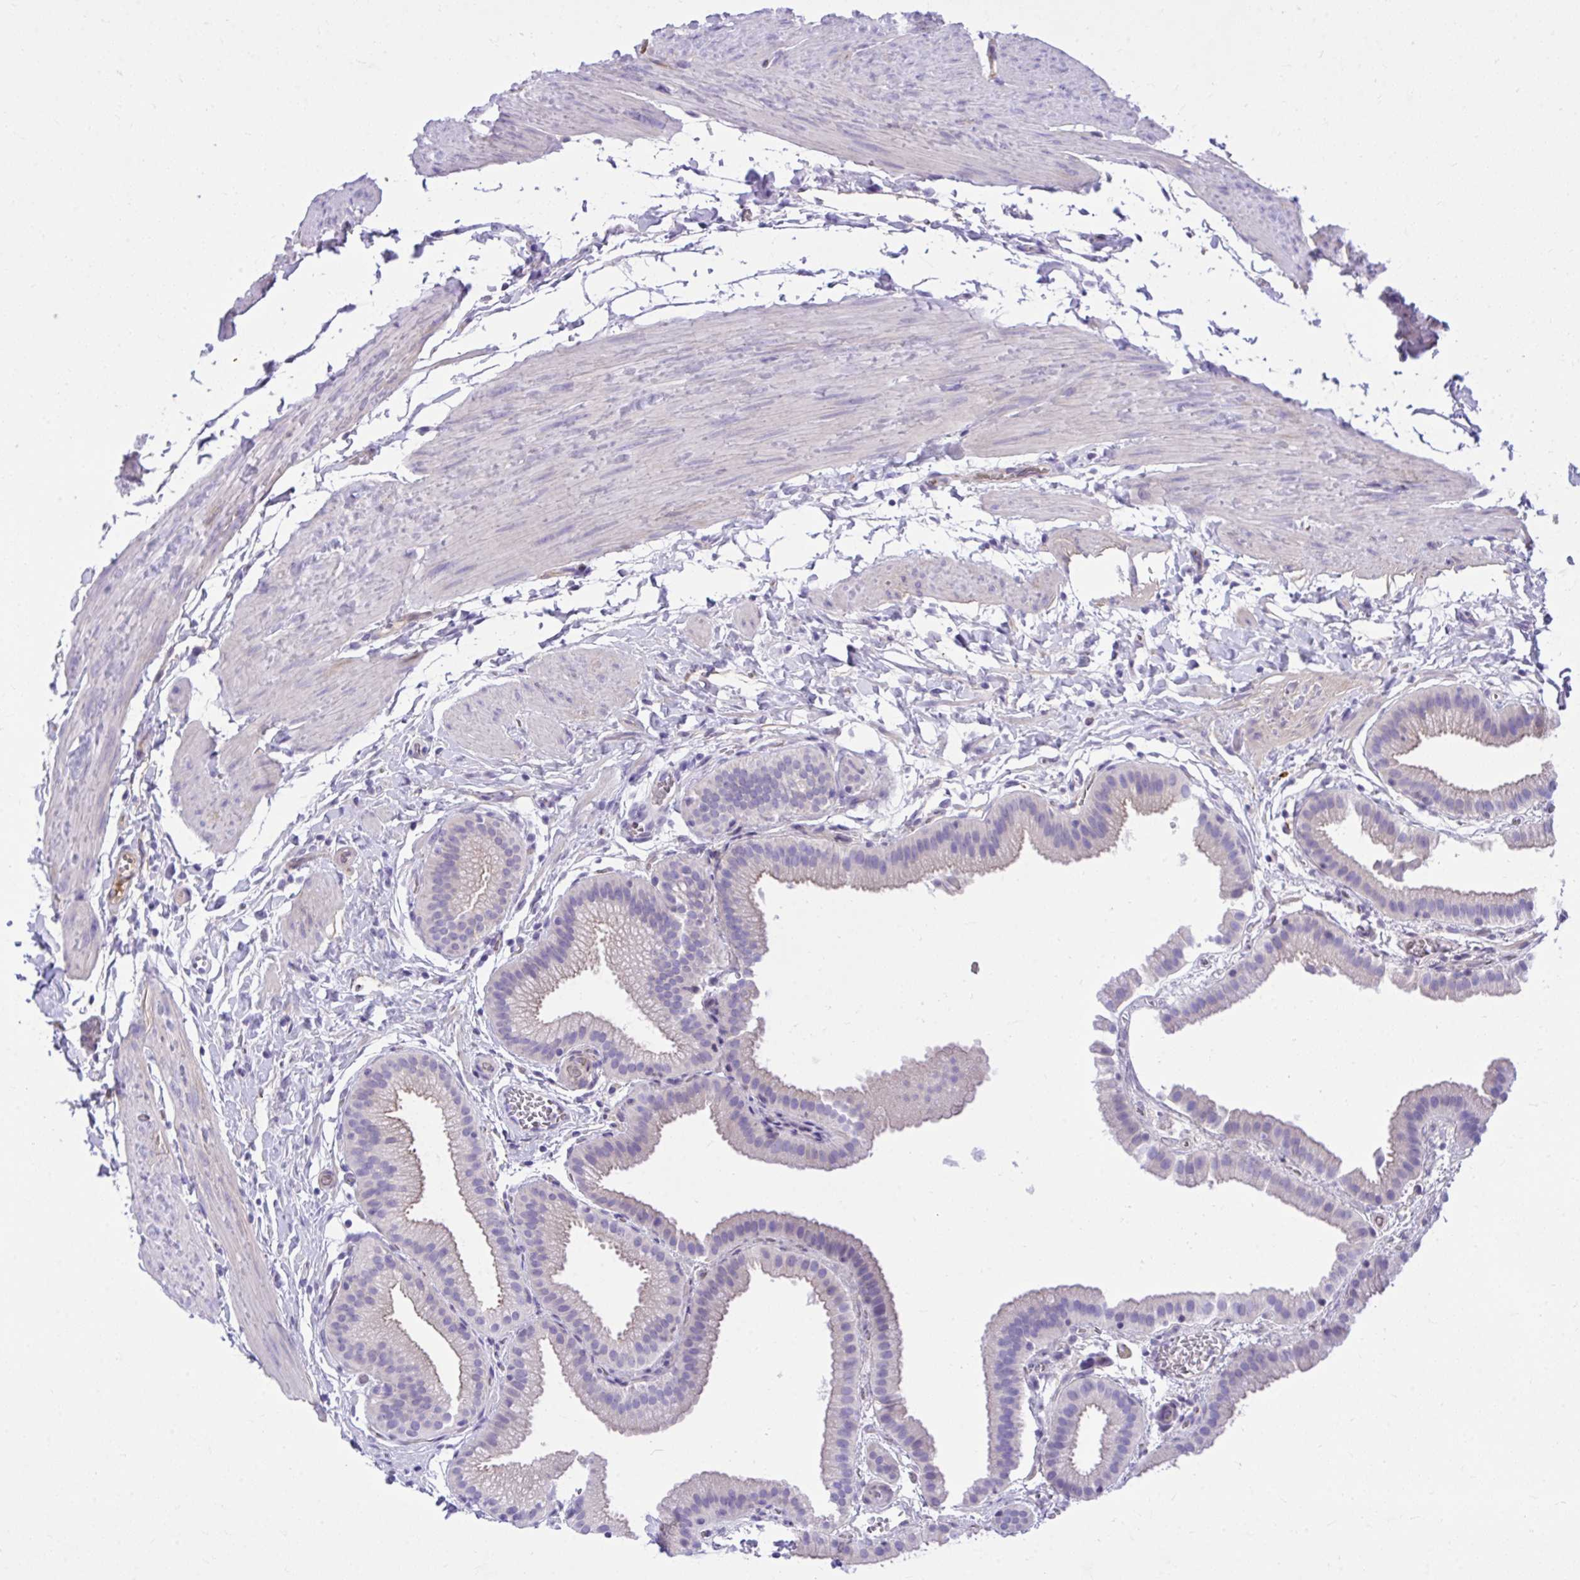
{"staining": {"intensity": "negative", "quantity": "none", "location": "none"}, "tissue": "gallbladder", "cell_type": "Glandular cells", "image_type": "normal", "snomed": [{"axis": "morphology", "description": "Normal tissue, NOS"}, {"axis": "topography", "description": "Gallbladder"}], "caption": "The micrograph demonstrates no significant expression in glandular cells of gallbladder. Brightfield microscopy of immunohistochemistry (IHC) stained with DAB (3,3'-diaminobenzidine) (brown) and hematoxylin (blue), captured at high magnification.", "gene": "HRG", "patient": {"sex": "female", "age": 63}}